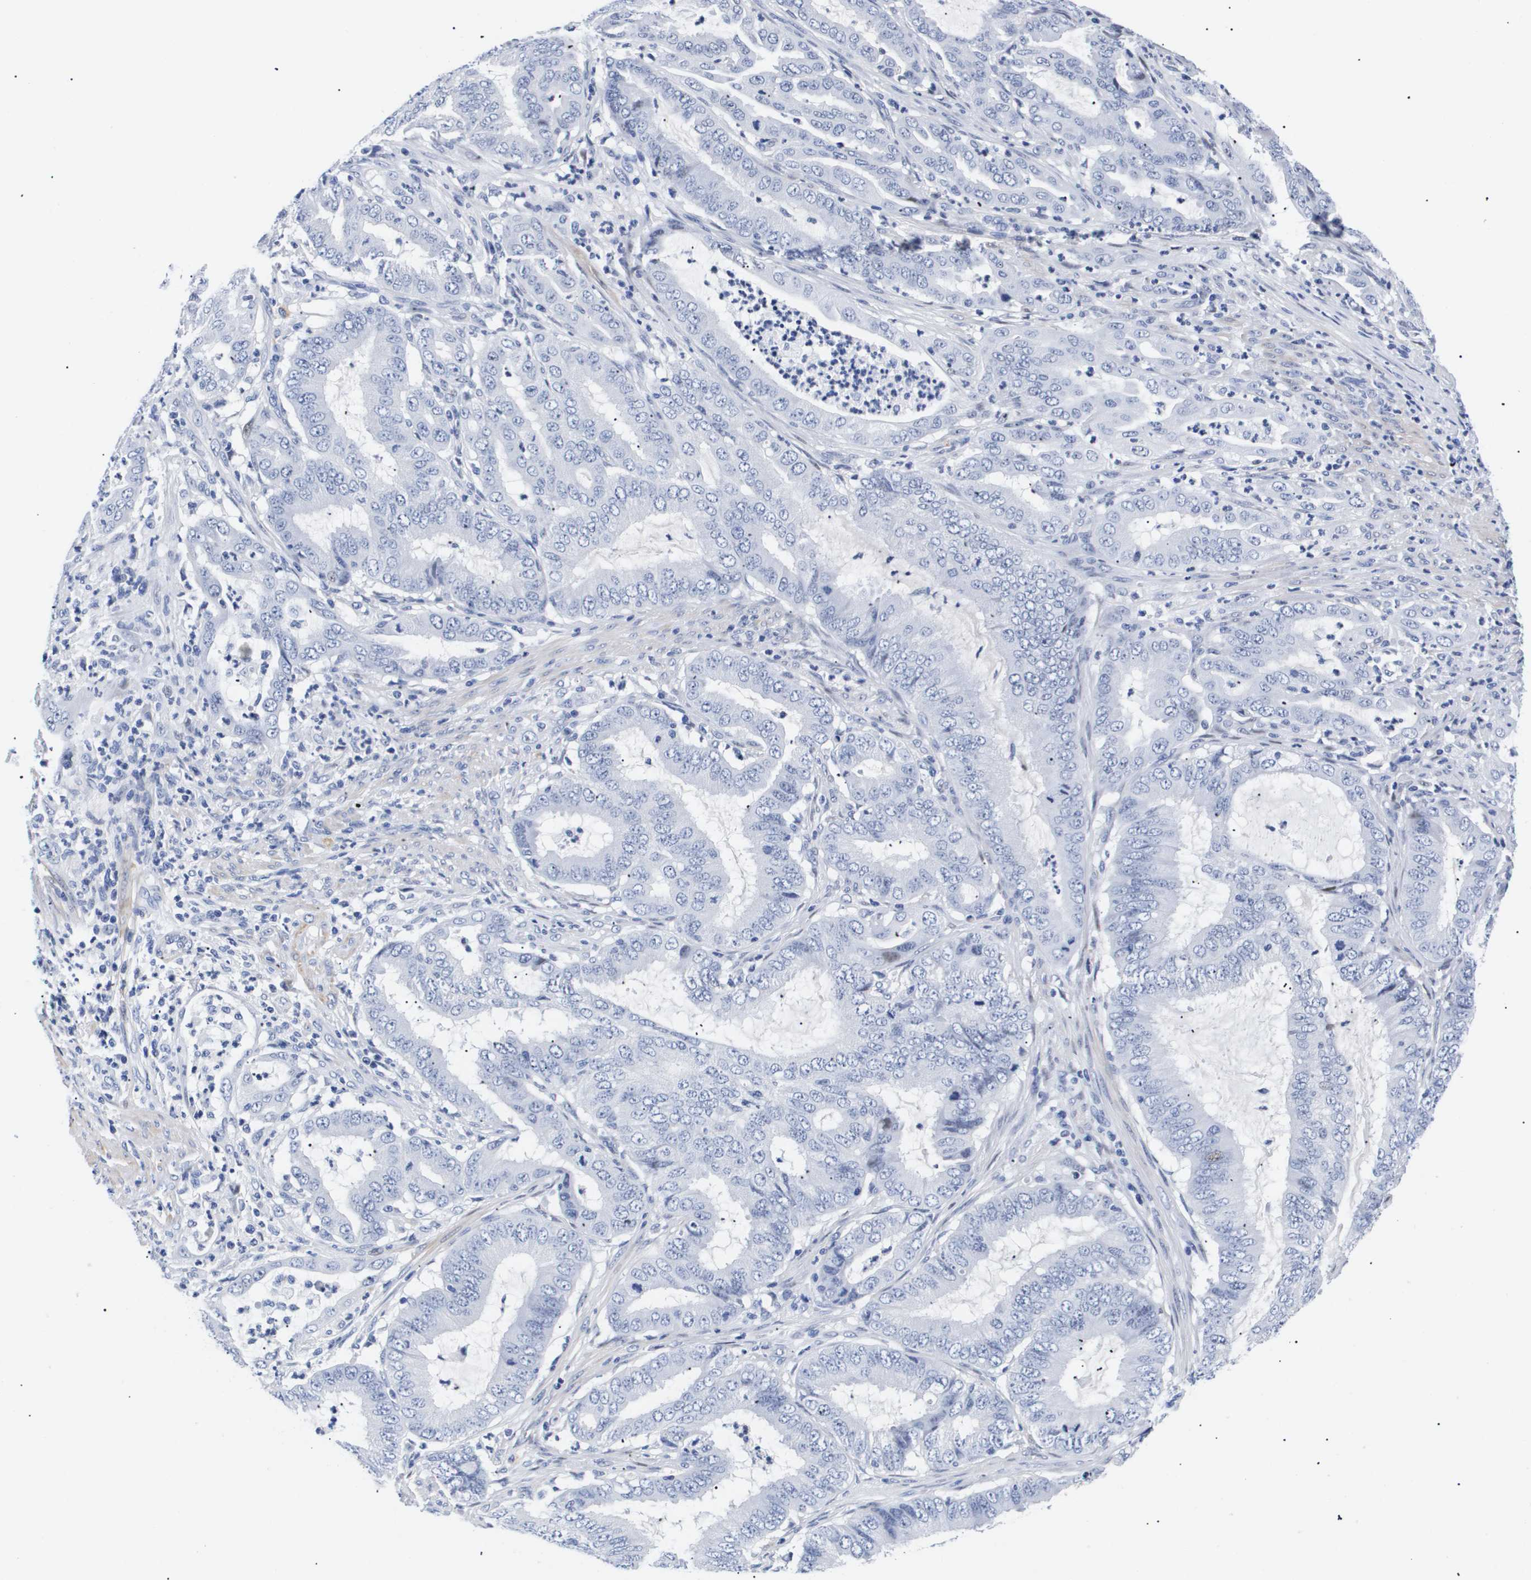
{"staining": {"intensity": "negative", "quantity": "none", "location": "none"}, "tissue": "endometrial cancer", "cell_type": "Tumor cells", "image_type": "cancer", "snomed": [{"axis": "morphology", "description": "Adenocarcinoma, NOS"}, {"axis": "topography", "description": "Endometrium"}], "caption": "Endometrial cancer stained for a protein using IHC shows no positivity tumor cells.", "gene": "SHD", "patient": {"sex": "female", "age": 70}}